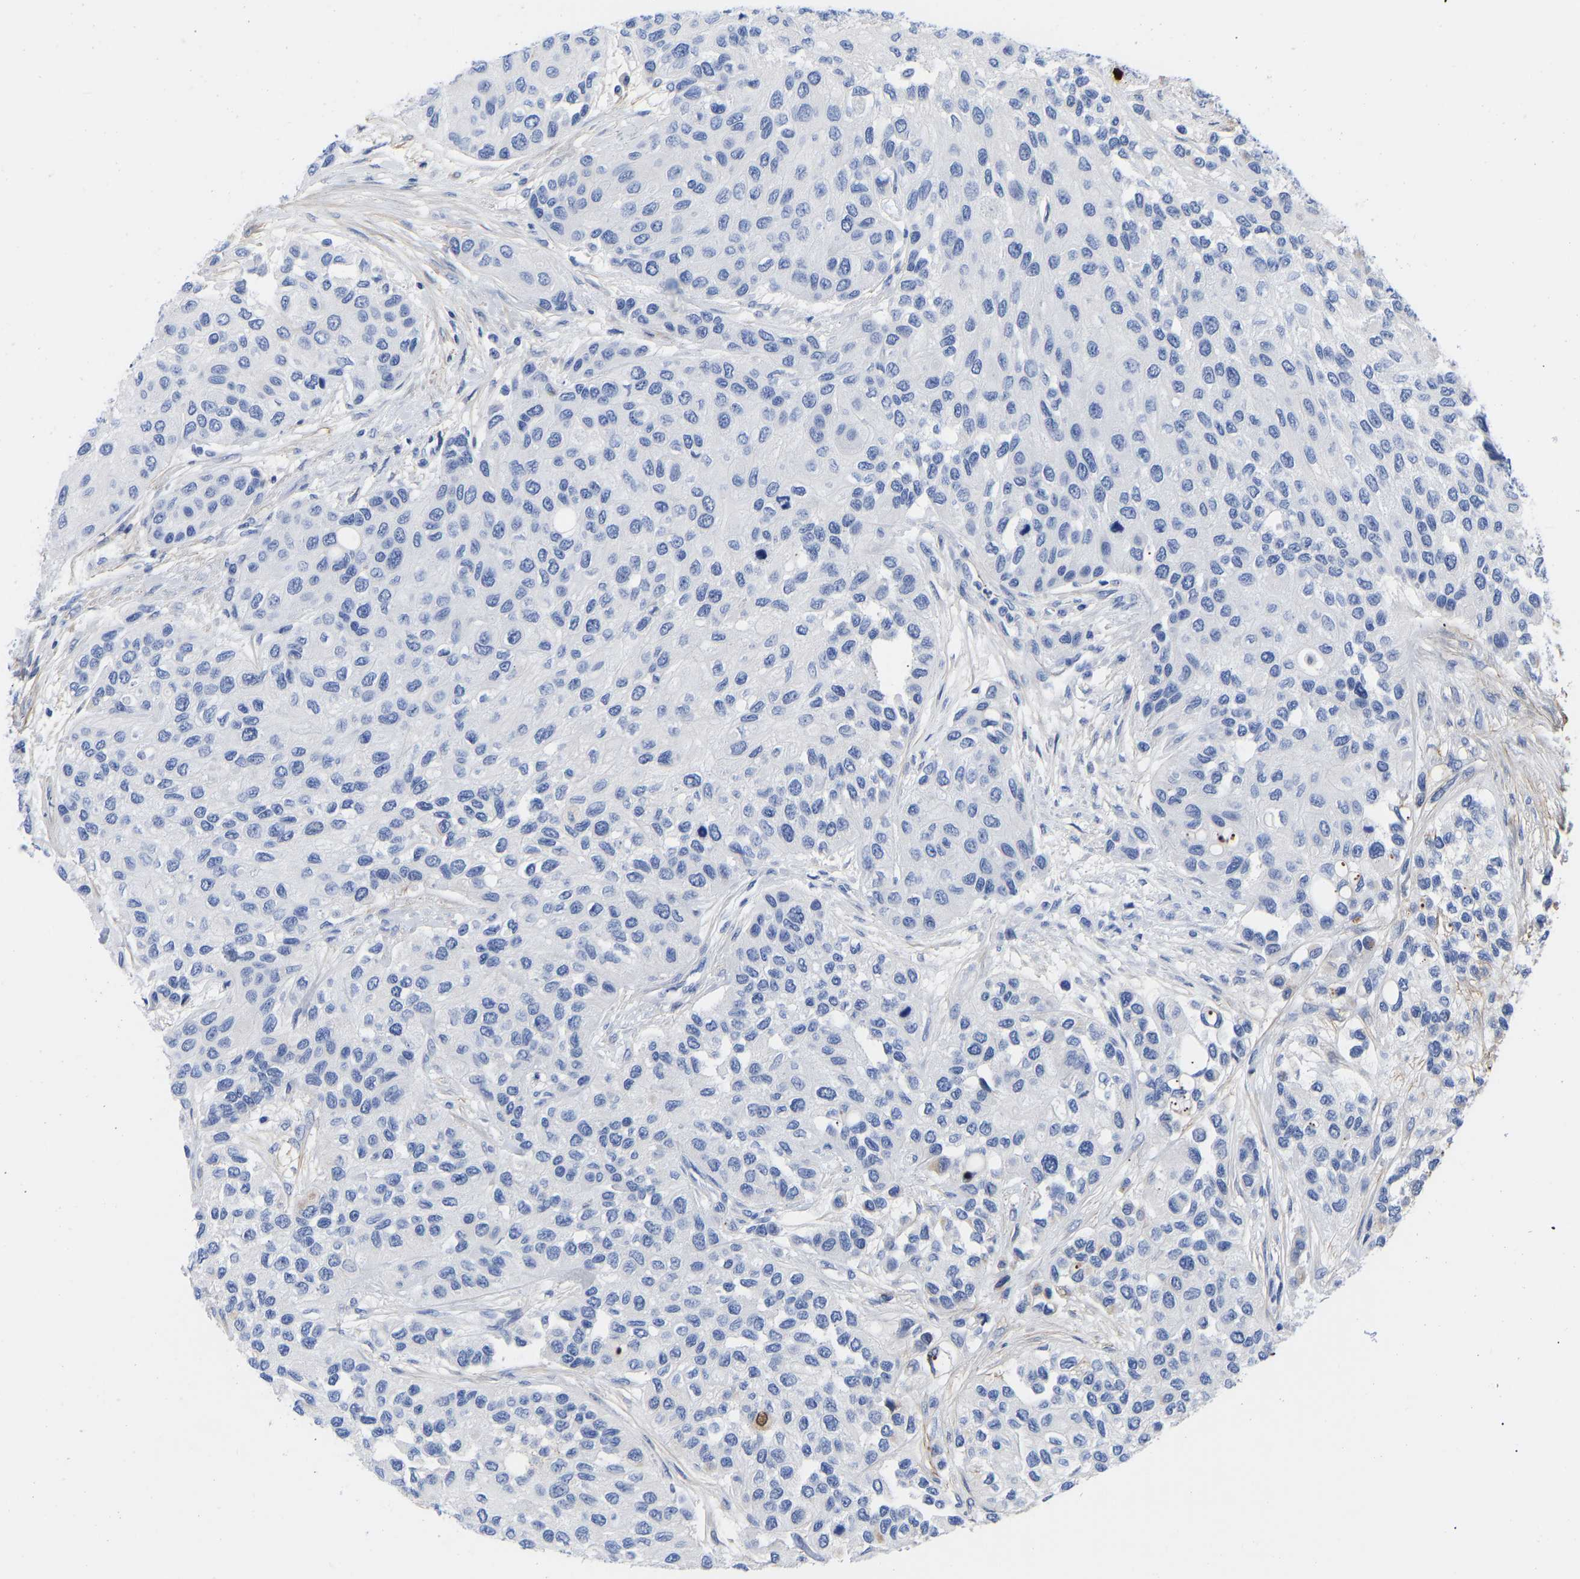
{"staining": {"intensity": "negative", "quantity": "none", "location": "none"}, "tissue": "urothelial cancer", "cell_type": "Tumor cells", "image_type": "cancer", "snomed": [{"axis": "morphology", "description": "Urothelial carcinoma, High grade"}, {"axis": "topography", "description": "Urinary bladder"}], "caption": "Immunohistochemistry micrograph of urothelial cancer stained for a protein (brown), which shows no expression in tumor cells.", "gene": "GPA33", "patient": {"sex": "female", "age": 56}}